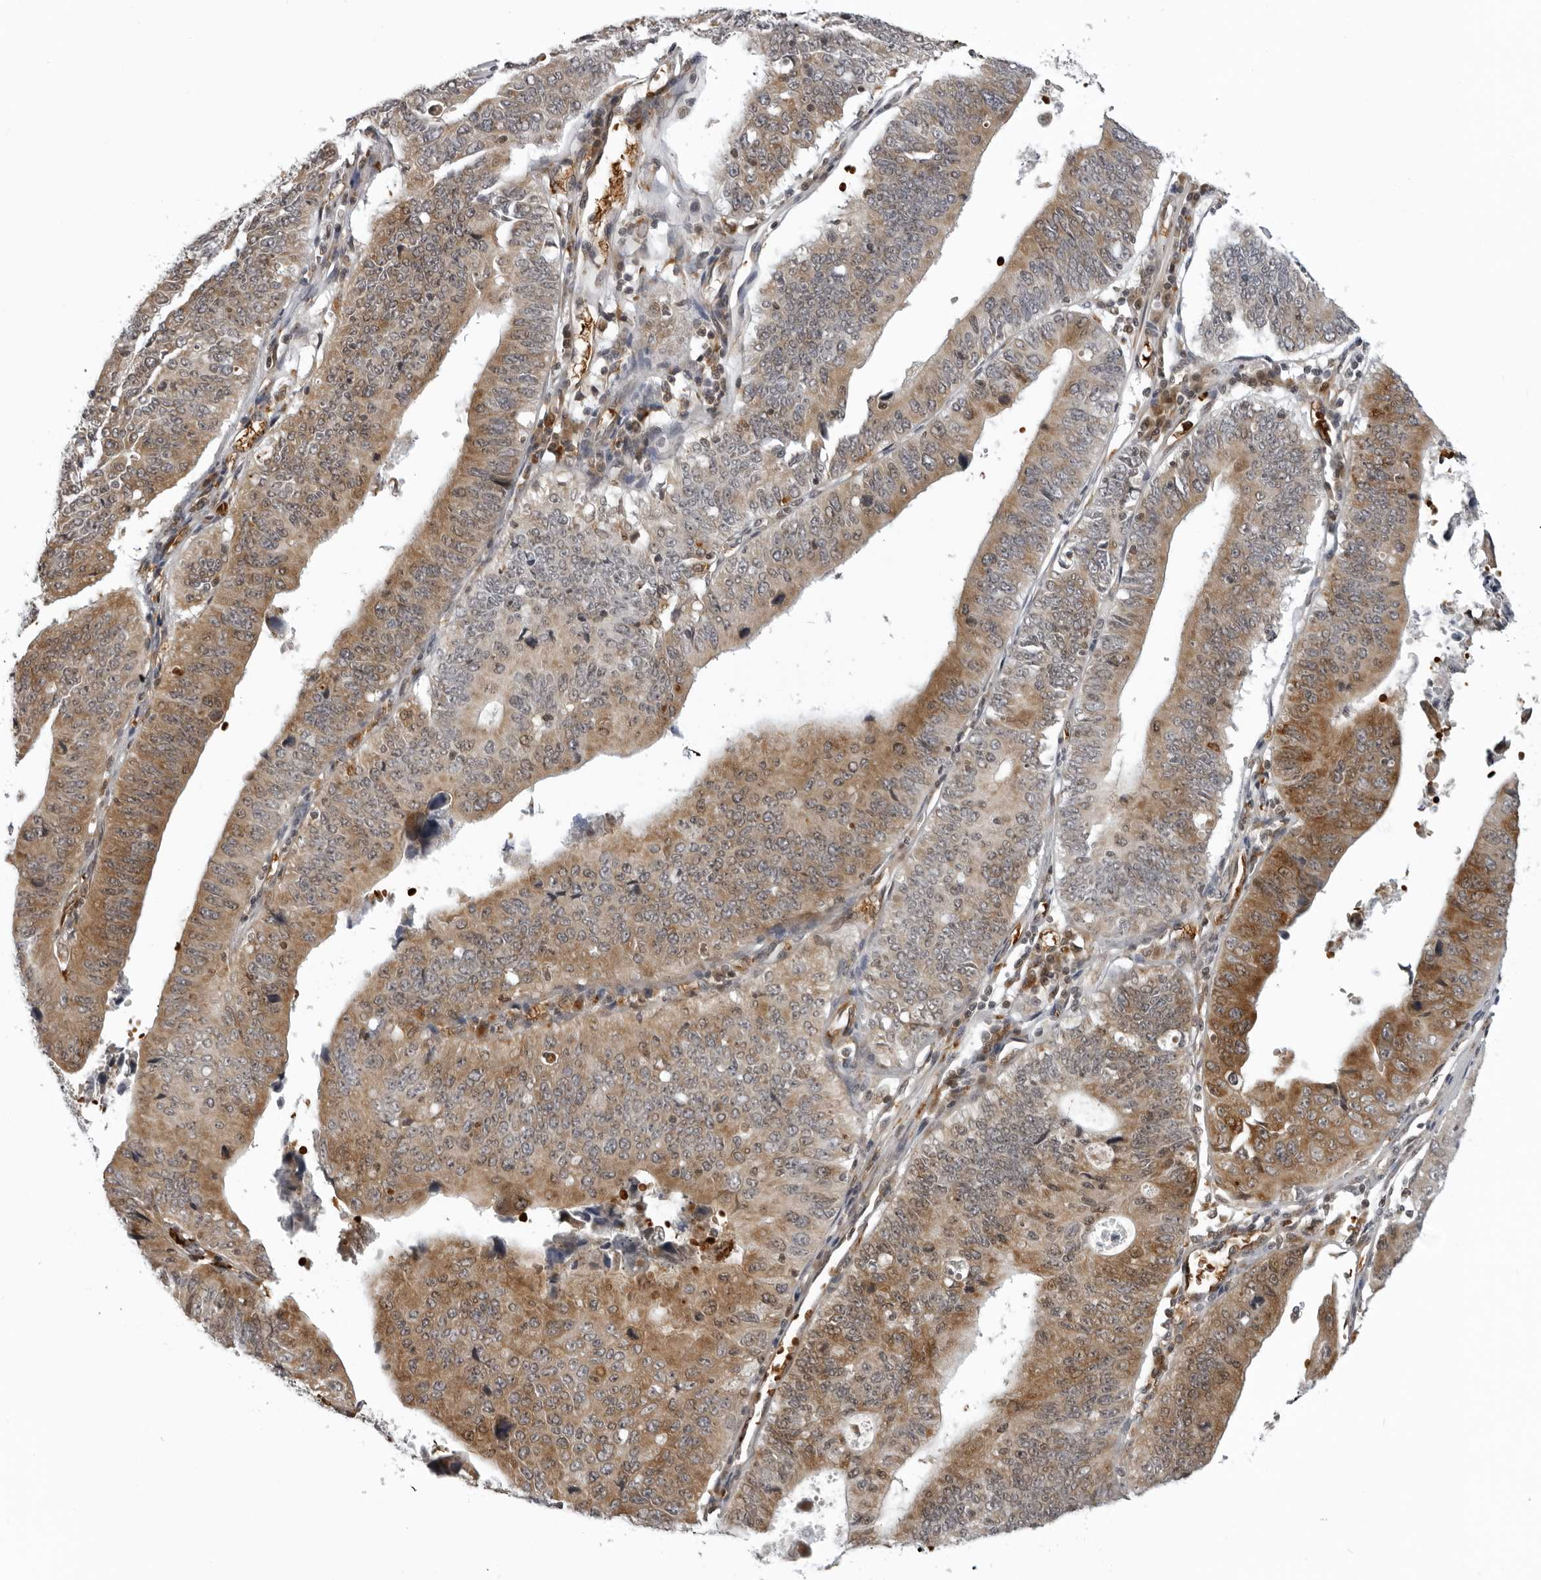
{"staining": {"intensity": "moderate", "quantity": ">75%", "location": "cytoplasmic/membranous"}, "tissue": "stomach cancer", "cell_type": "Tumor cells", "image_type": "cancer", "snomed": [{"axis": "morphology", "description": "Adenocarcinoma, NOS"}, {"axis": "topography", "description": "Stomach"}], "caption": "Immunohistochemistry (IHC) (DAB (3,3'-diaminobenzidine)) staining of stomach cancer reveals moderate cytoplasmic/membranous protein positivity in approximately >75% of tumor cells.", "gene": "THOP1", "patient": {"sex": "male", "age": 59}}